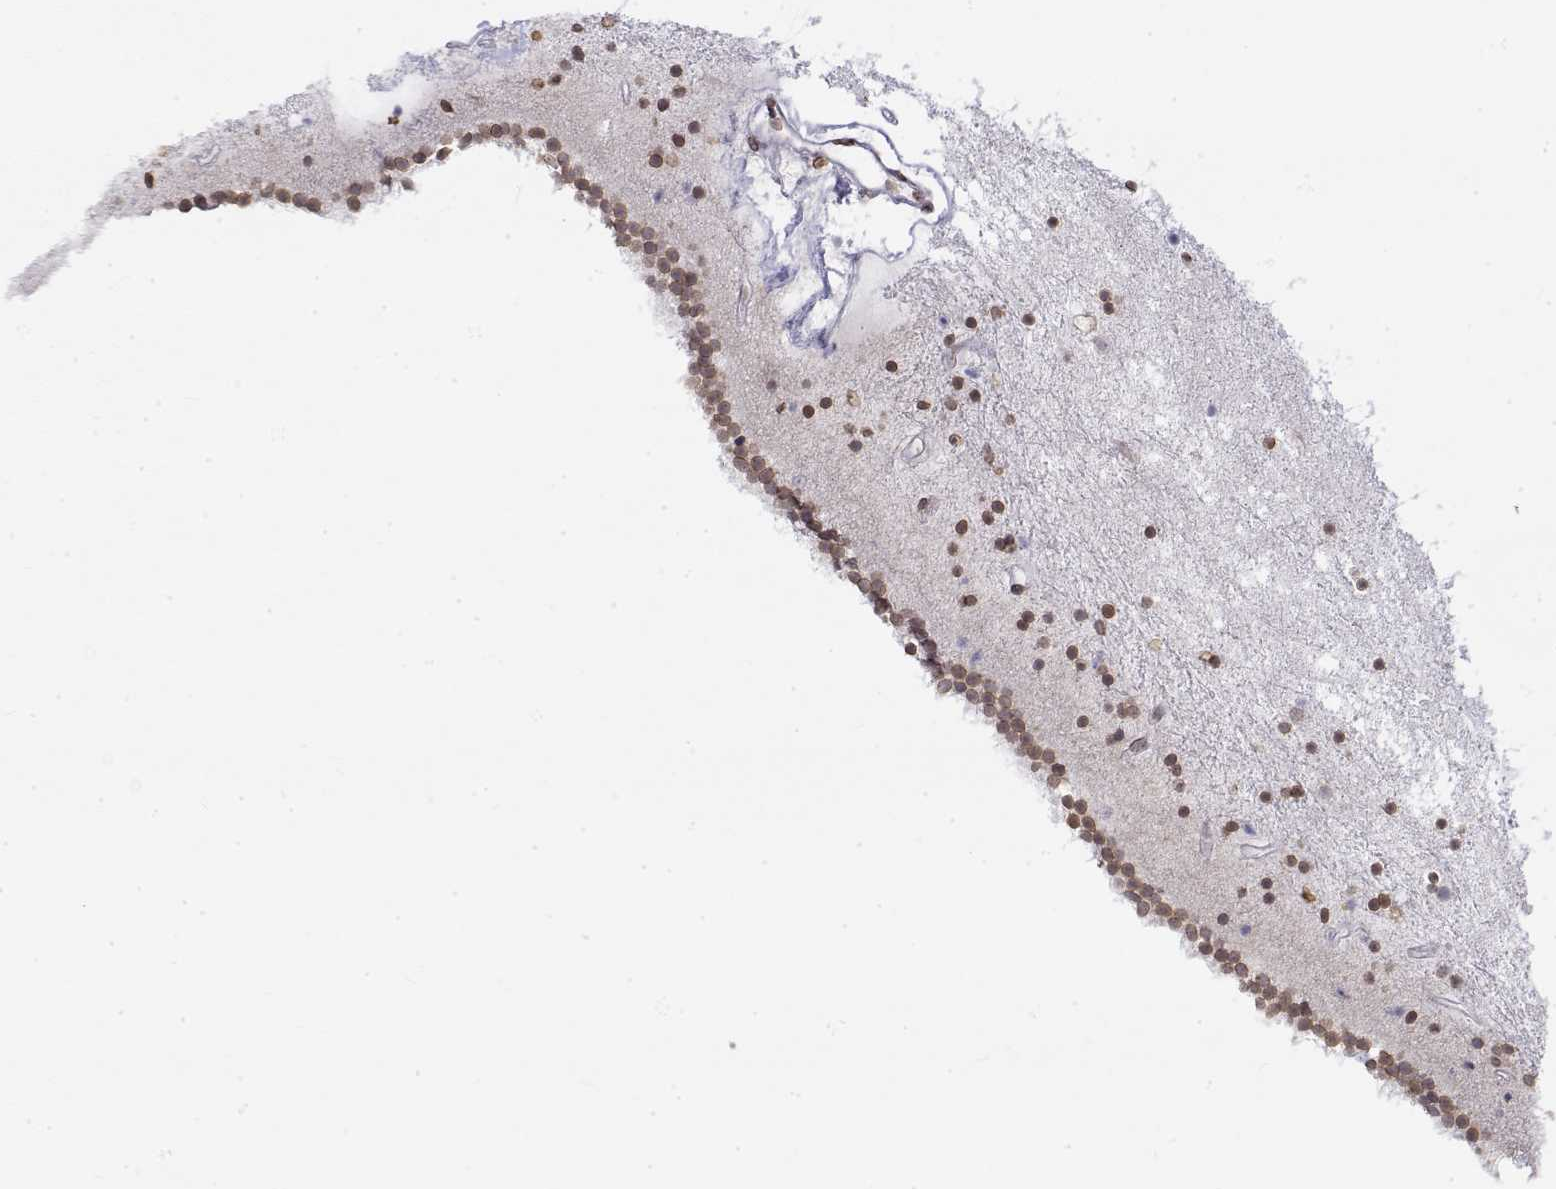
{"staining": {"intensity": "moderate", "quantity": "25%-75%", "location": "nuclear"}, "tissue": "caudate", "cell_type": "Glial cells", "image_type": "normal", "snomed": [{"axis": "morphology", "description": "Normal tissue, NOS"}, {"axis": "topography", "description": "Lateral ventricle wall"}], "caption": "Moderate nuclear positivity for a protein is seen in about 25%-75% of glial cells of unremarkable caudate using immunohistochemistry (IHC).", "gene": "ZNF532", "patient": {"sex": "female", "age": 71}}